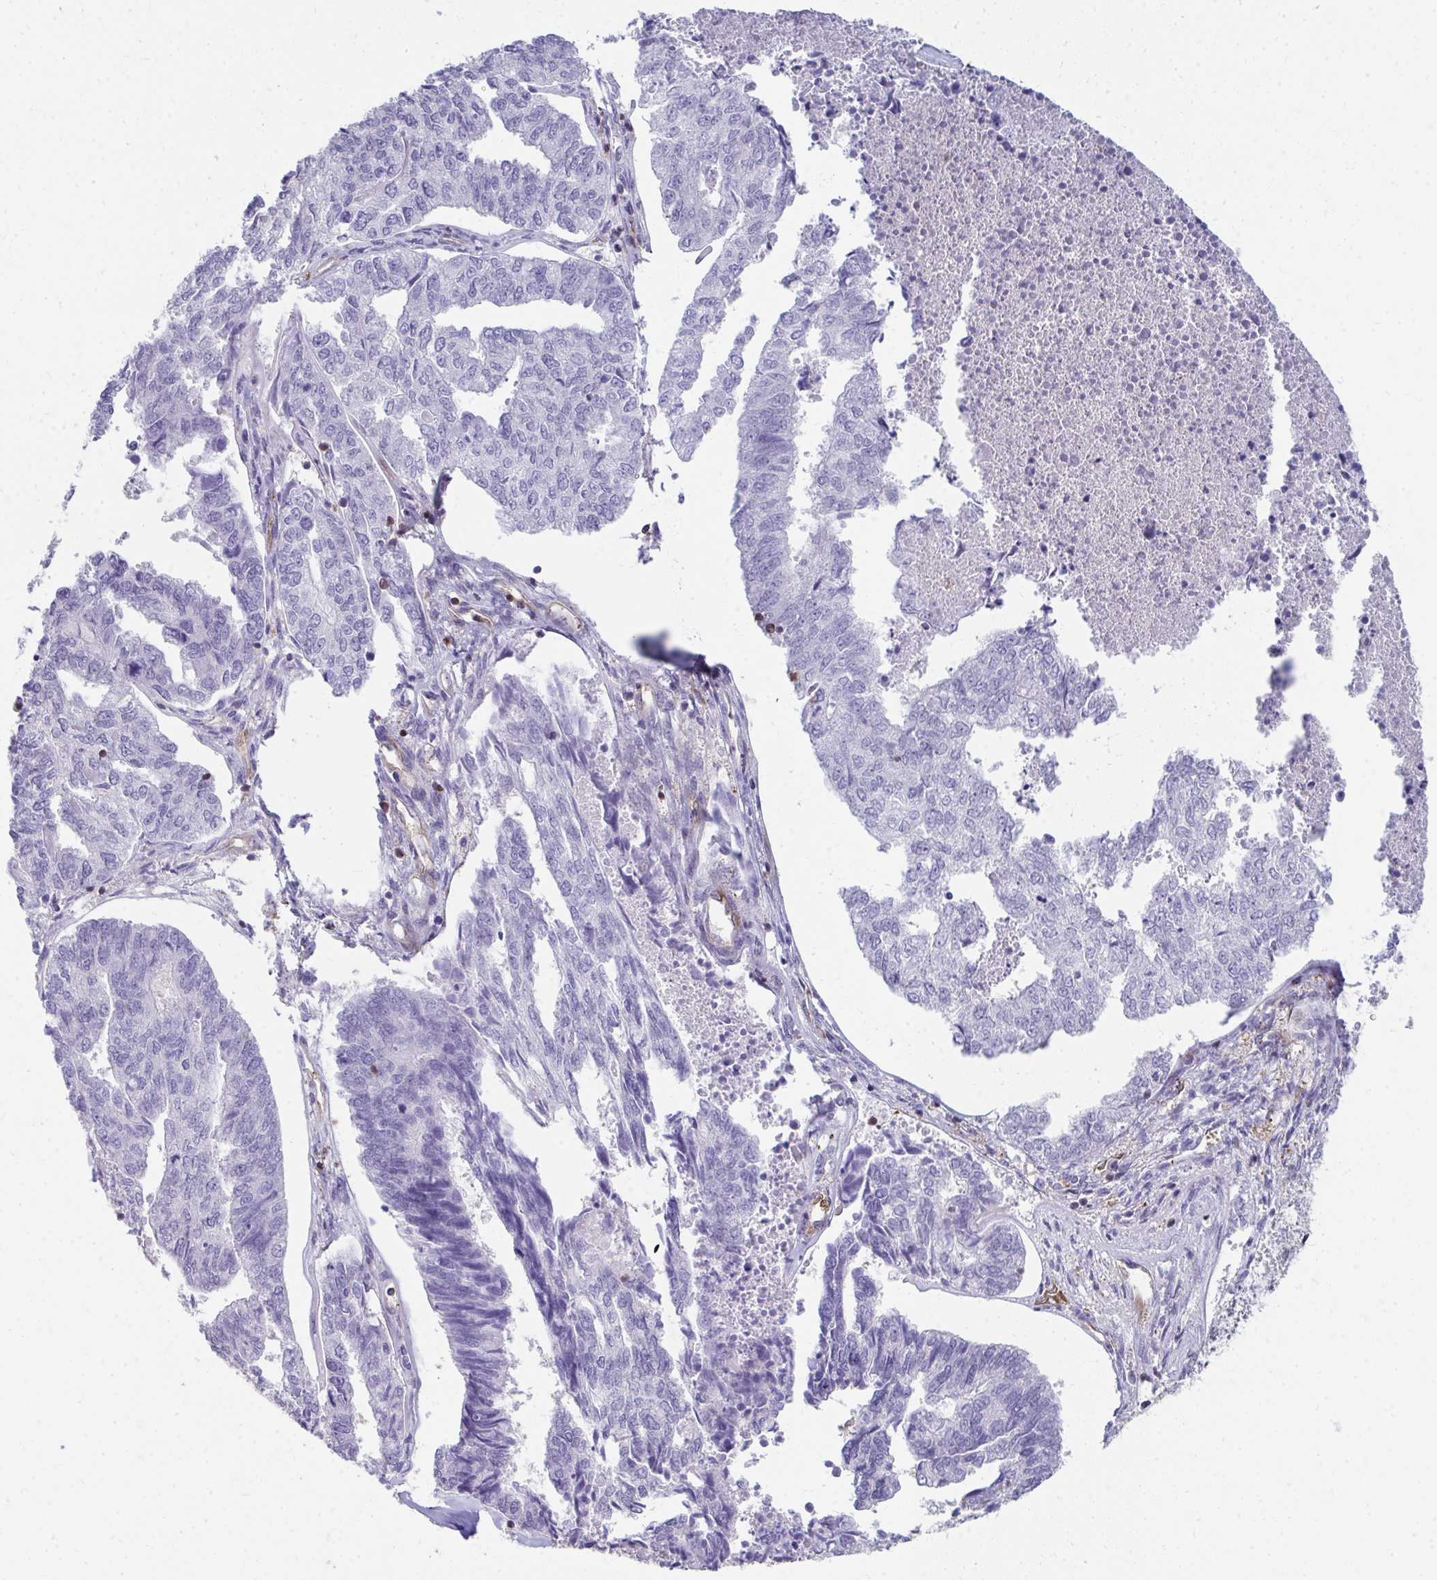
{"staining": {"intensity": "negative", "quantity": "none", "location": "none"}, "tissue": "endometrial cancer", "cell_type": "Tumor cells", "image_type": "cancer", "snomed": [{"axis": "morphology", "description": "Adenocarcinoma, NOS"}, {"axis": "topography", "description": "Endometrium"}], "caption": "Tumor cells are negative for brown protein staining in endometrial adenocarcinoma.", "gene": "FOXN3", "patient": {"sex": "female", "age": 73}}